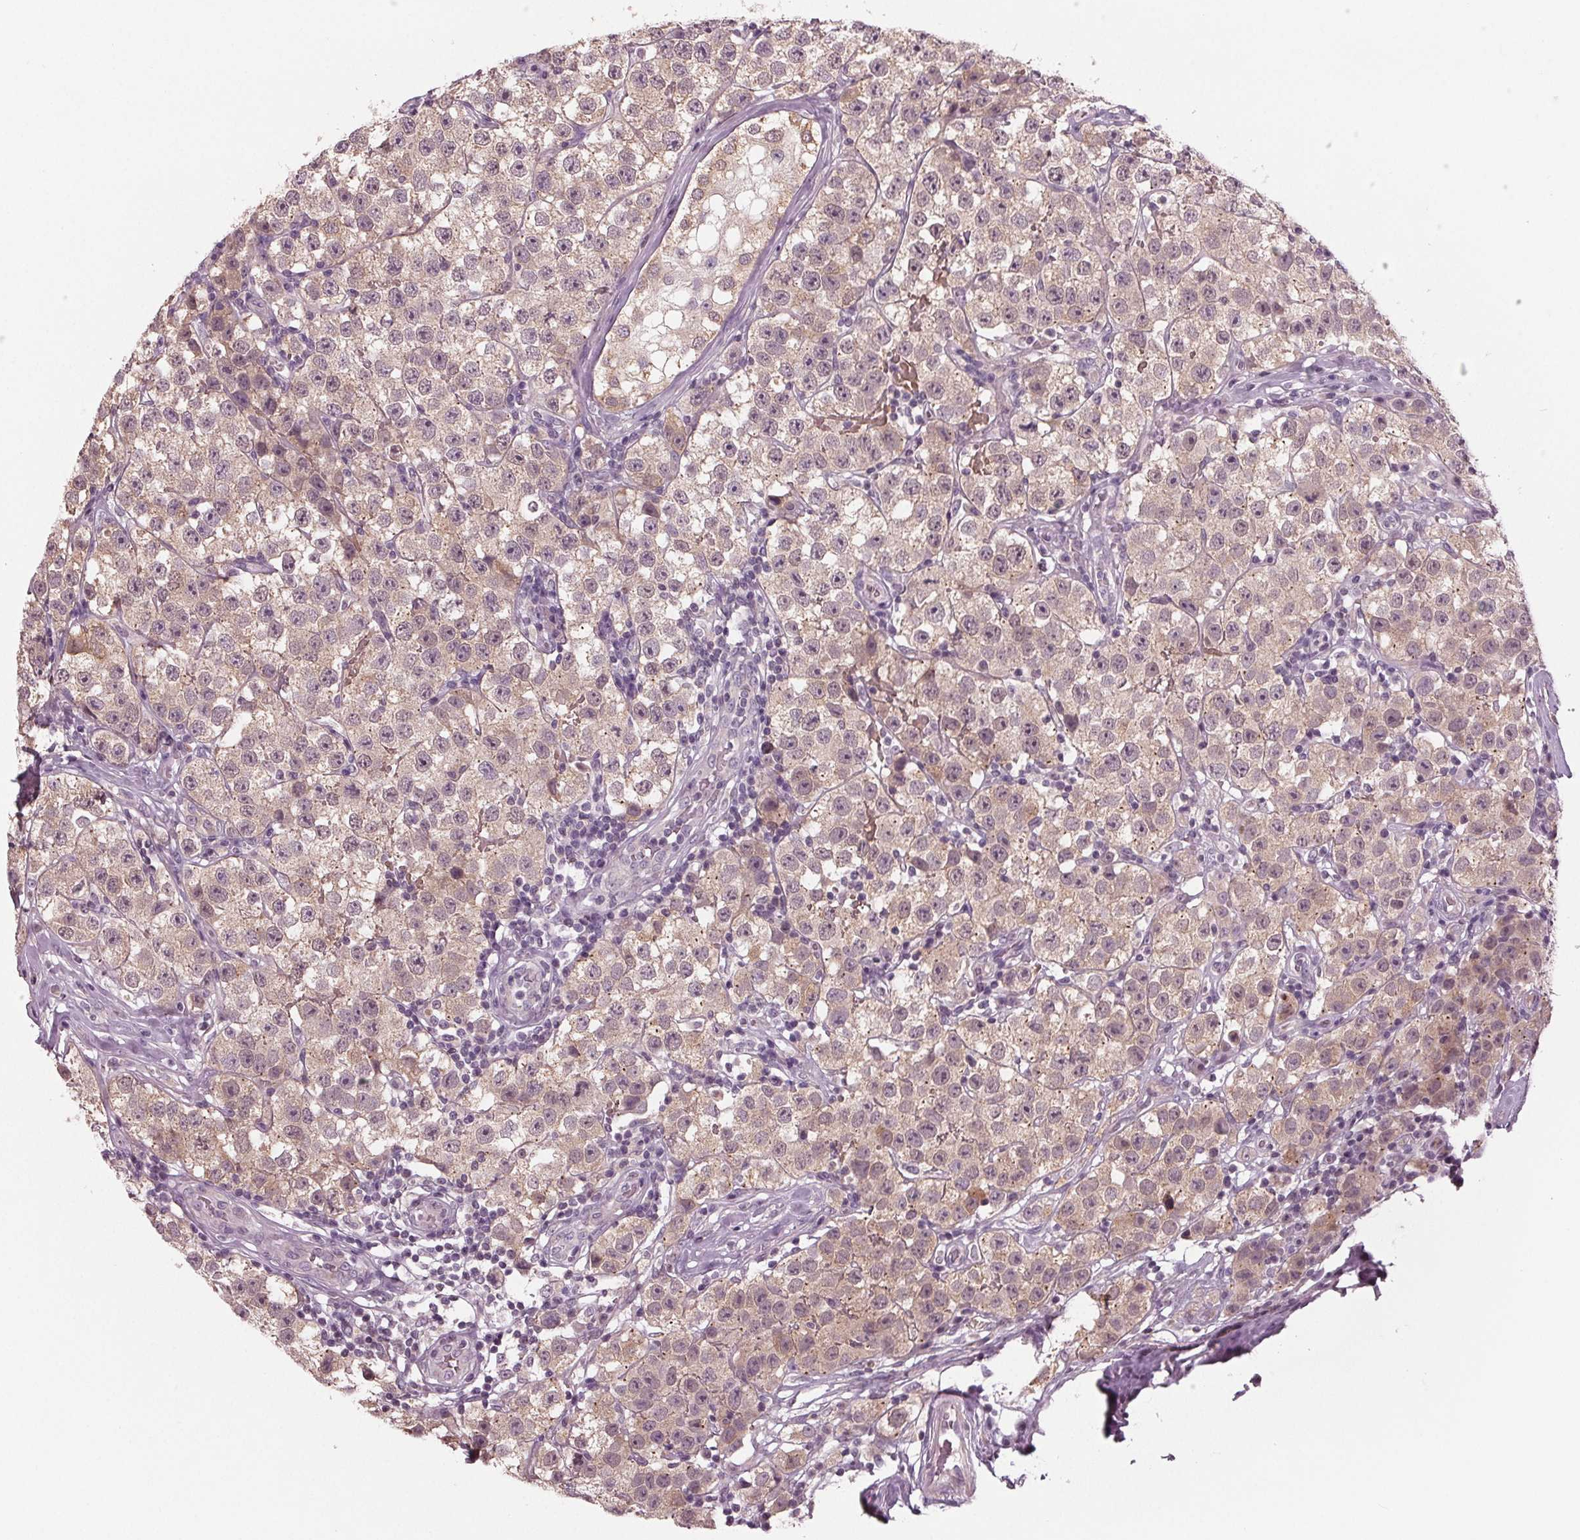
{"staining": {"intensity": "weak", "quantity": ">75%", "location": "cytoplasmic/membranous"}, "tissue": "testis cancer", "cell_type": "Tumor cells", "image_type": "cancer", "snomed": [{"axis": "morphology", "description": "Seminoma, NOS"}, {"axis": "topography", "description": "Testis"}], "caption": "About >75% of tumor cells in human testis cancer (seminoma) show weak cytoplasmic/membranous protein staining as visualized by brown immunohistochemical staining.", "gene": "ZNF605", "patient": {"sex": "male", "age": 34}}